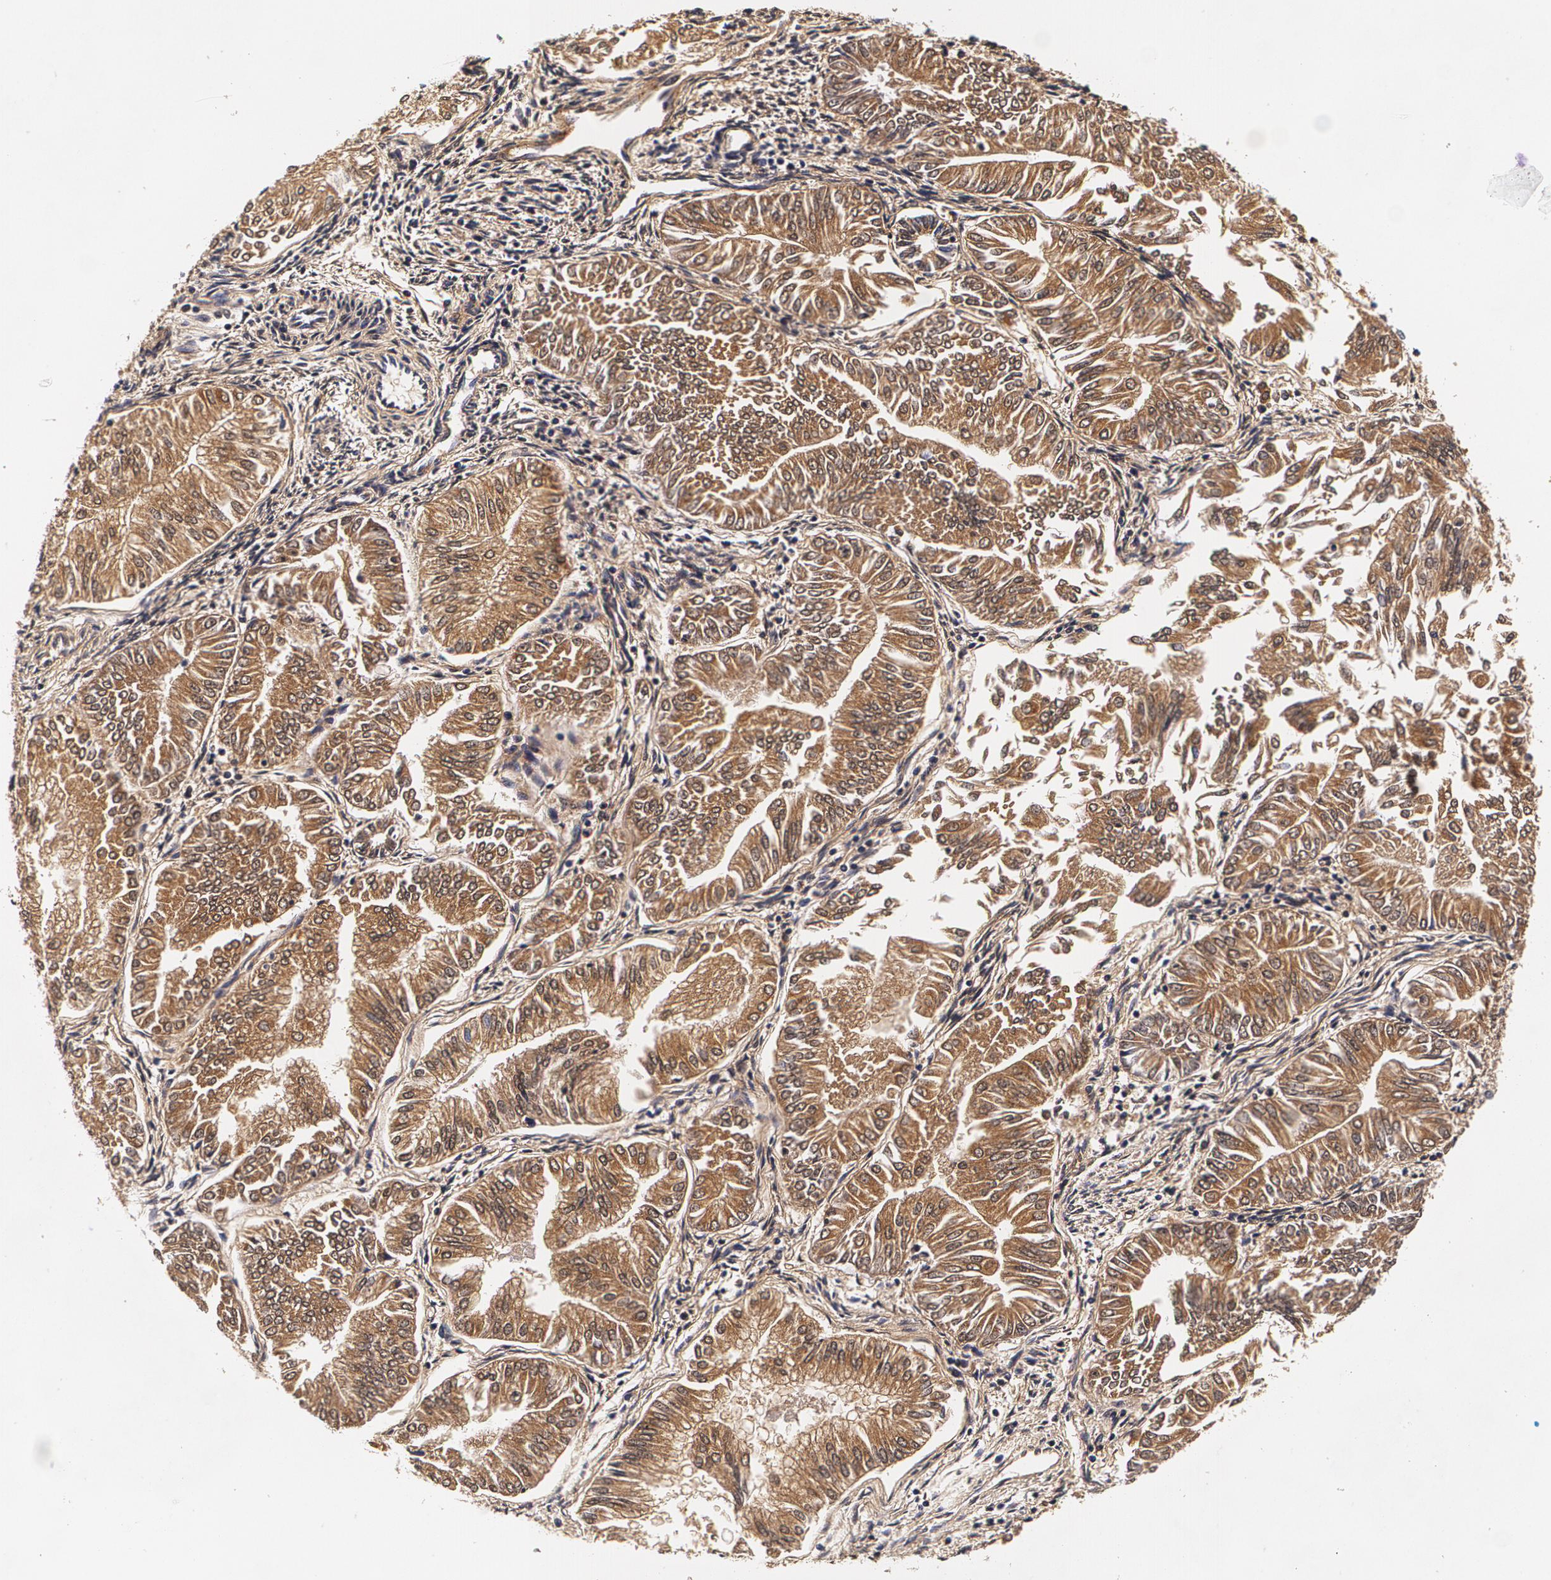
{"staining": {"intensity": "moderate", "quantity": ">75%", "location": "cytoplasmic/membranous"}, "tissue": "endometrial cancer", "cell_type": "Tumor cells", "image_type": "cancer", "snomed": [{"axis": "morphology", "description": "Adenocarcinoma, NOS"}, {"axis": "topography", "description": "Endometrium"}], "caption": "An immunohistochemistry (IHC) histopathology image of neoplastic tissue is shown. Protein staining in brown labels moderate cytoplasmic/membranous positivity in endometrial cancer (adenocarcinoma) within tumor cells.", "gene": "TTR", "patient": {"sex": "female", "age": 53}}